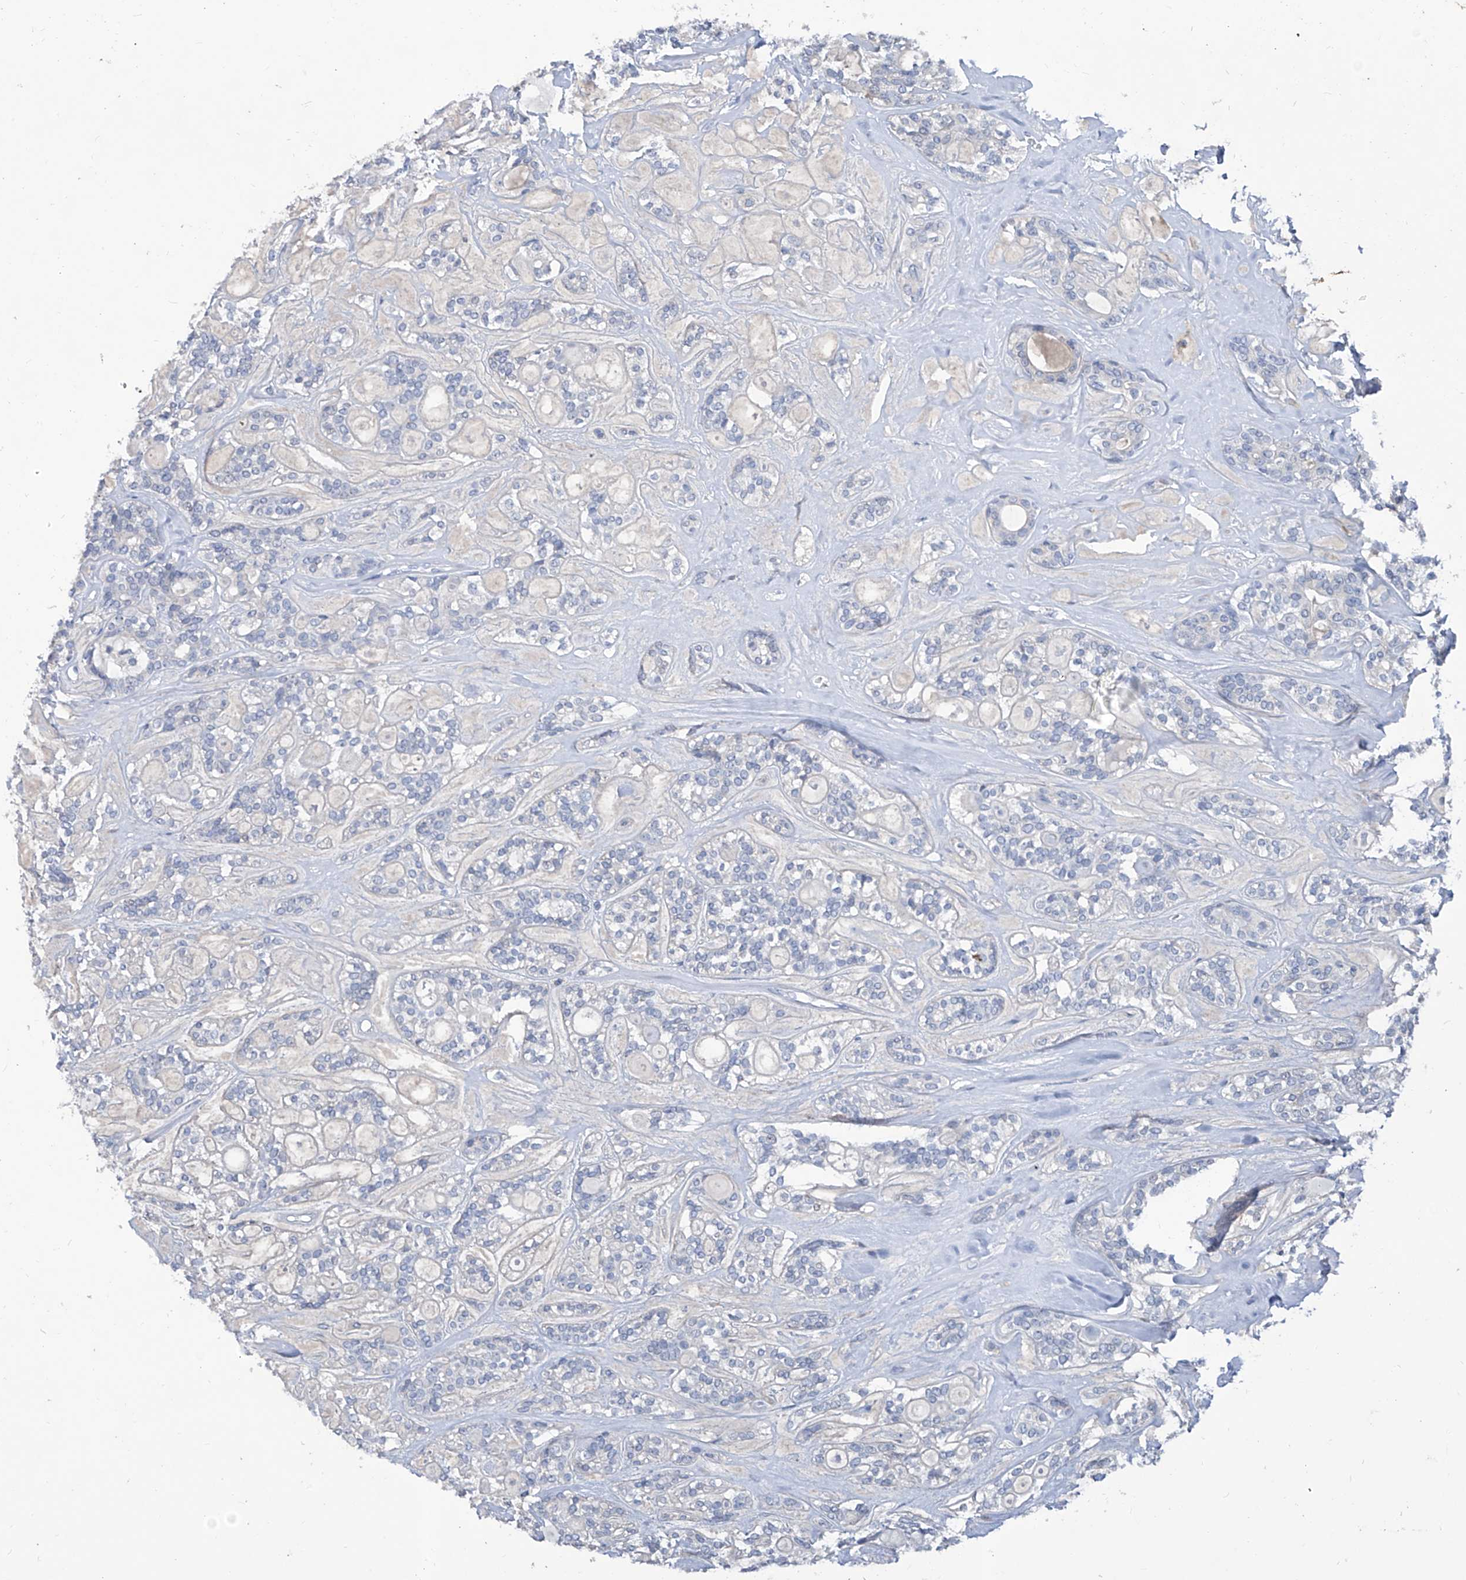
{"staining": {"intensity": "negative", "quantity": "none", "location": "none"}, "tissue": "head and neck cancer", "cell_type": "Tumor cells", "image_type": "cancer", "snomed": [{"axis": "morphology", "description": "Adenocarcinoma, NOS"}, {"axis": "topography", "description": "Head-Neck"}], "caption": "High magnification brightfield microscopy of head and neck cancer stained with DAB (brown) and counterstained with hematoxylin (blue): tumor cells show no significant positivity. (Immunohistochemistry, brightfield microscopy, high magnification).", "gene": "KLHL17", "patient": {"sex": "male", "age": 66}}